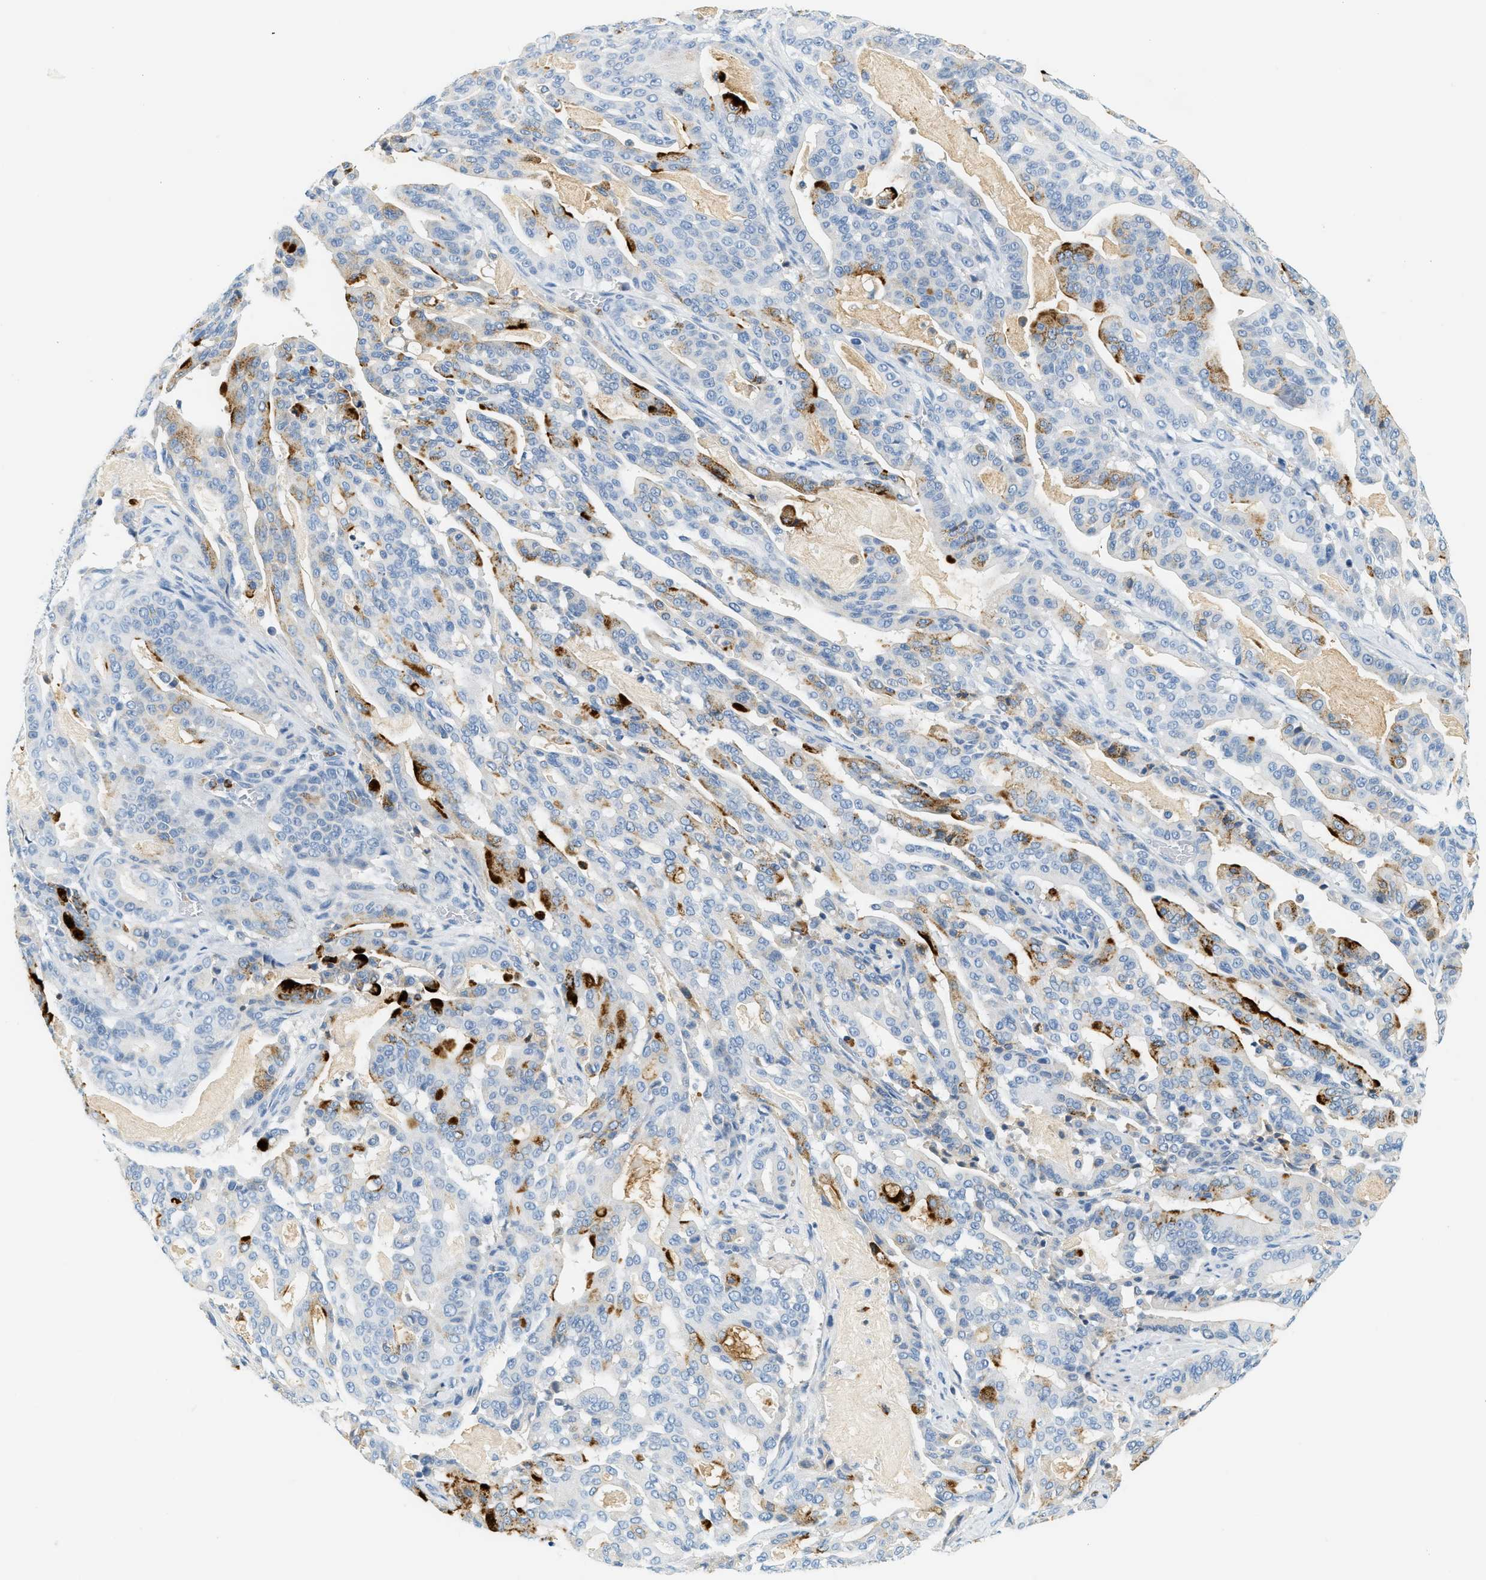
{"staining": {"intensity": "moderate", "quantity": "<25%", "location": "cytoplasmic/membranous"}, "tissue": "pancreatic cancer", "cell_type": "Tumor cells", "image_type": "cancer", "snomed": [{"axis": "morphology", "description": "Adenocarcinoma, NOS"}, {"axis": "topography", "description": "Pancreas"}], "caption": "Immunohistochemical staining of human pancreatic cancer (adenocarcinoma) shows moderate cytoplasmic/membranous protein positivity in approximately <25% of tumor cells.", "gene": "LCN2", "patient": {"sex": "male", "age": 63}}